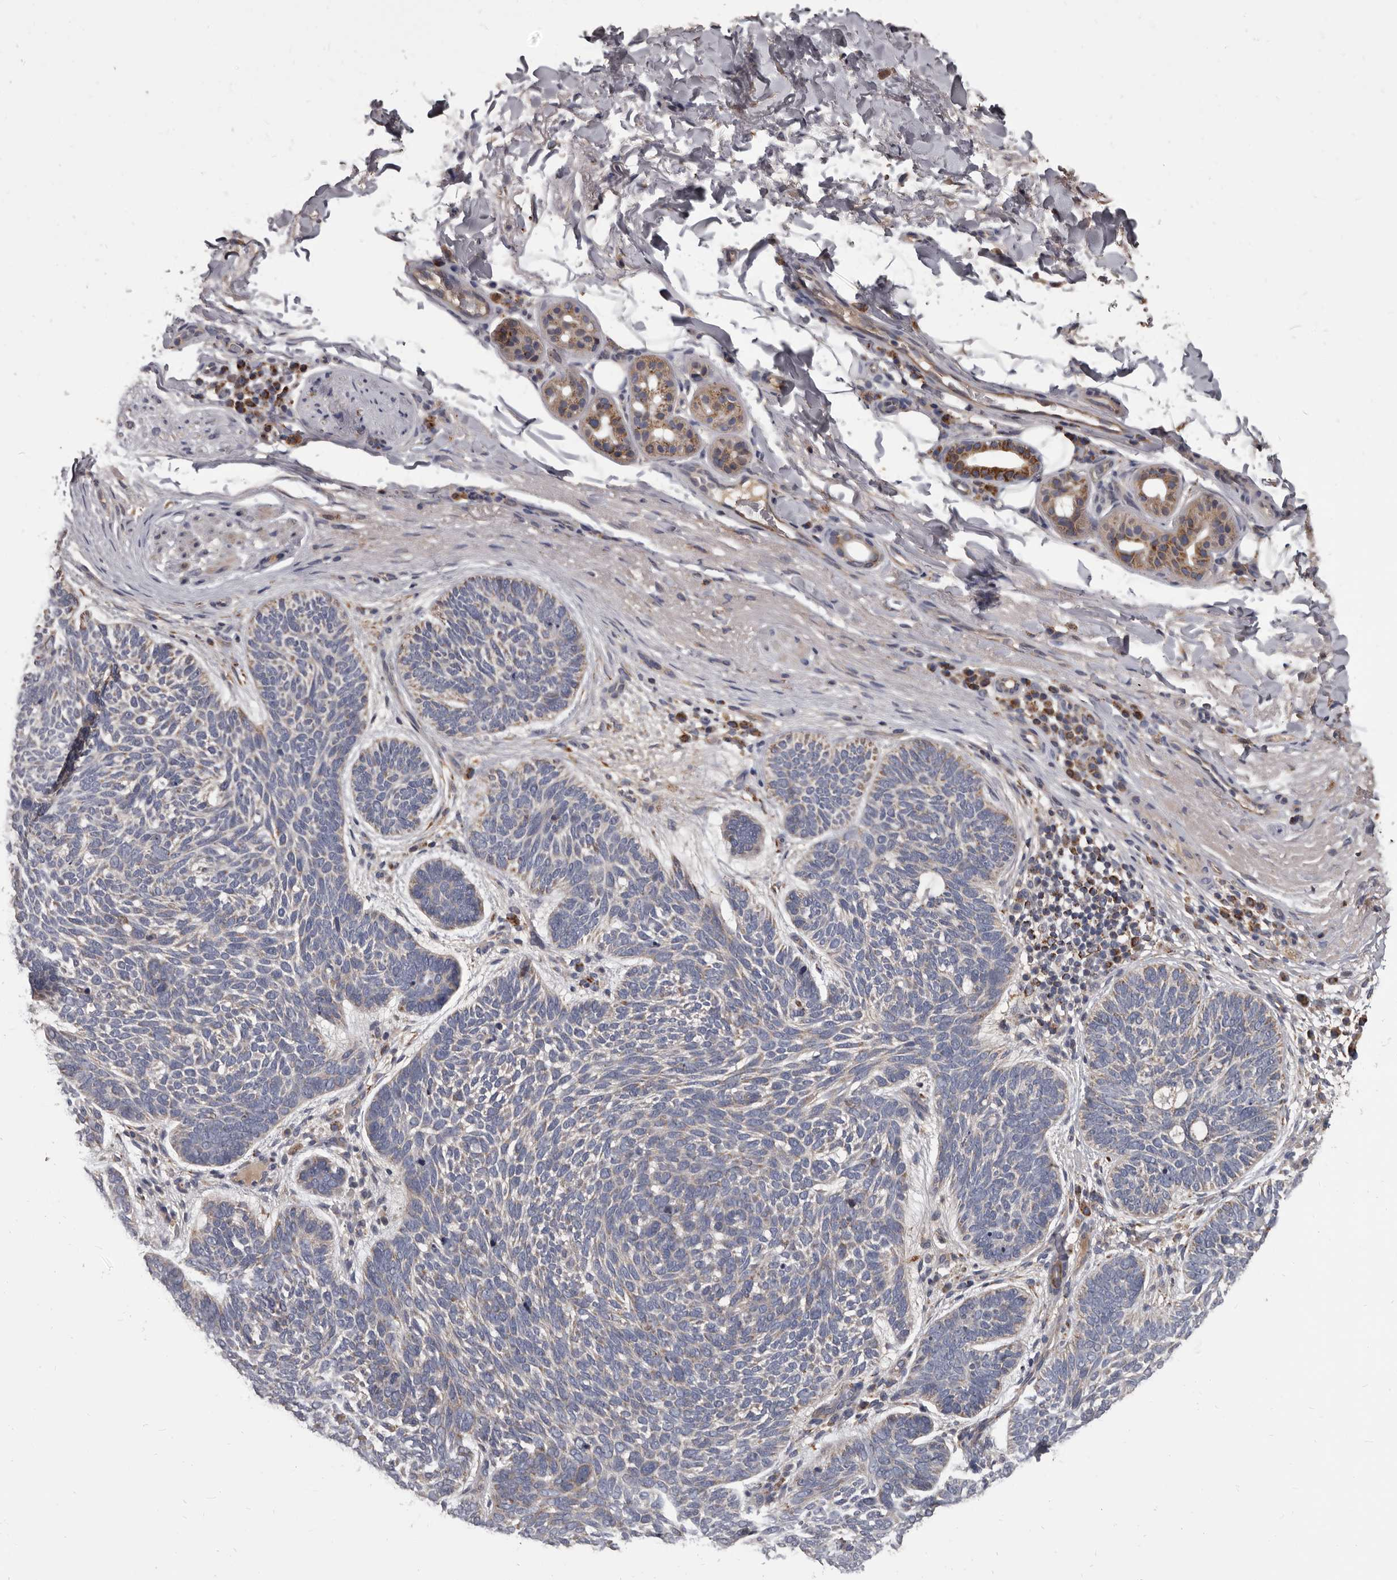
{"staining": {"intensity": "negative", "quantity": "none", "location": "none"}, "tissue": "skin cancer", "cell_type": "Tumor cells", "image_type": "cancer", "snomed": [{"axis": "morphology", "description": "Basal cell carcinoma"}, {"axis": "topography", "description": "Skin"}], "caption": "The photomicrograph displays no significant positivity in tumor cells of skin basal cell carcinoma.", "gene": "ALDH5A1", "patient": {"sex": "female", "age": 85}}